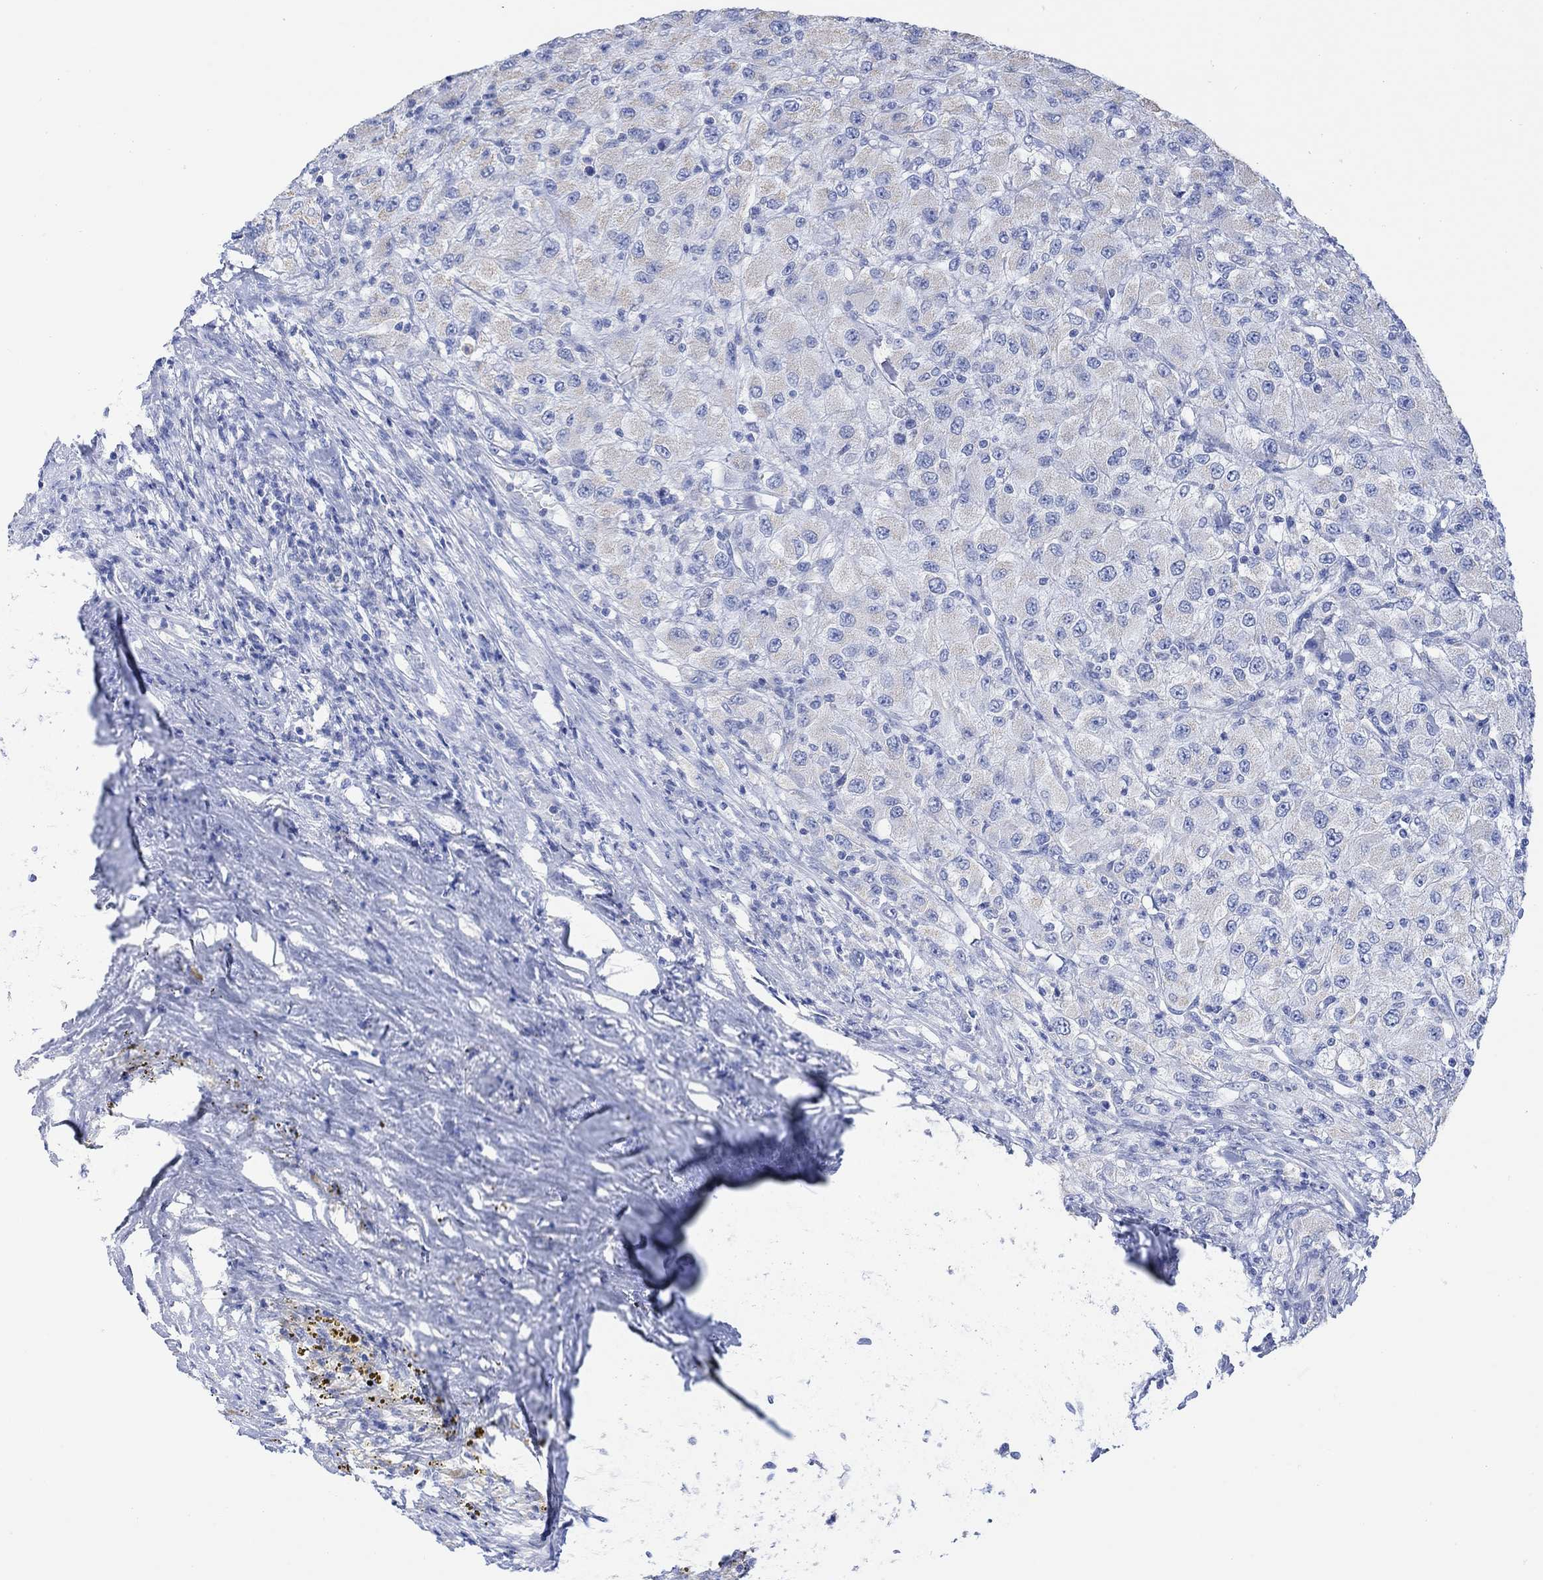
{"staining": {"intensity": "weak", "quantity": "<25%", "location": "cytoplasmic/membranous"}, "tissue": "renal cancer", "cell_type": "Tumor cells", "image_type": "cancer", "snomed": [{"axis": "morphology", "description": "Adenocarcinoma, NOS"}, {"axis": "topography", "description": "Kidney"}], "caption": "Immunohistochemistry image of neoplastic tissue: human renal adenocarcinoma stained with DAB exhibits no significant protein expression in tumor cells. (Brightfield microscopy of DAB (3,3'-diaminobenzidine) immunohistochemistry (IHC) at high magnification).", "gene": "SYT12", "patient": {"sex": "female", "age": 67}}